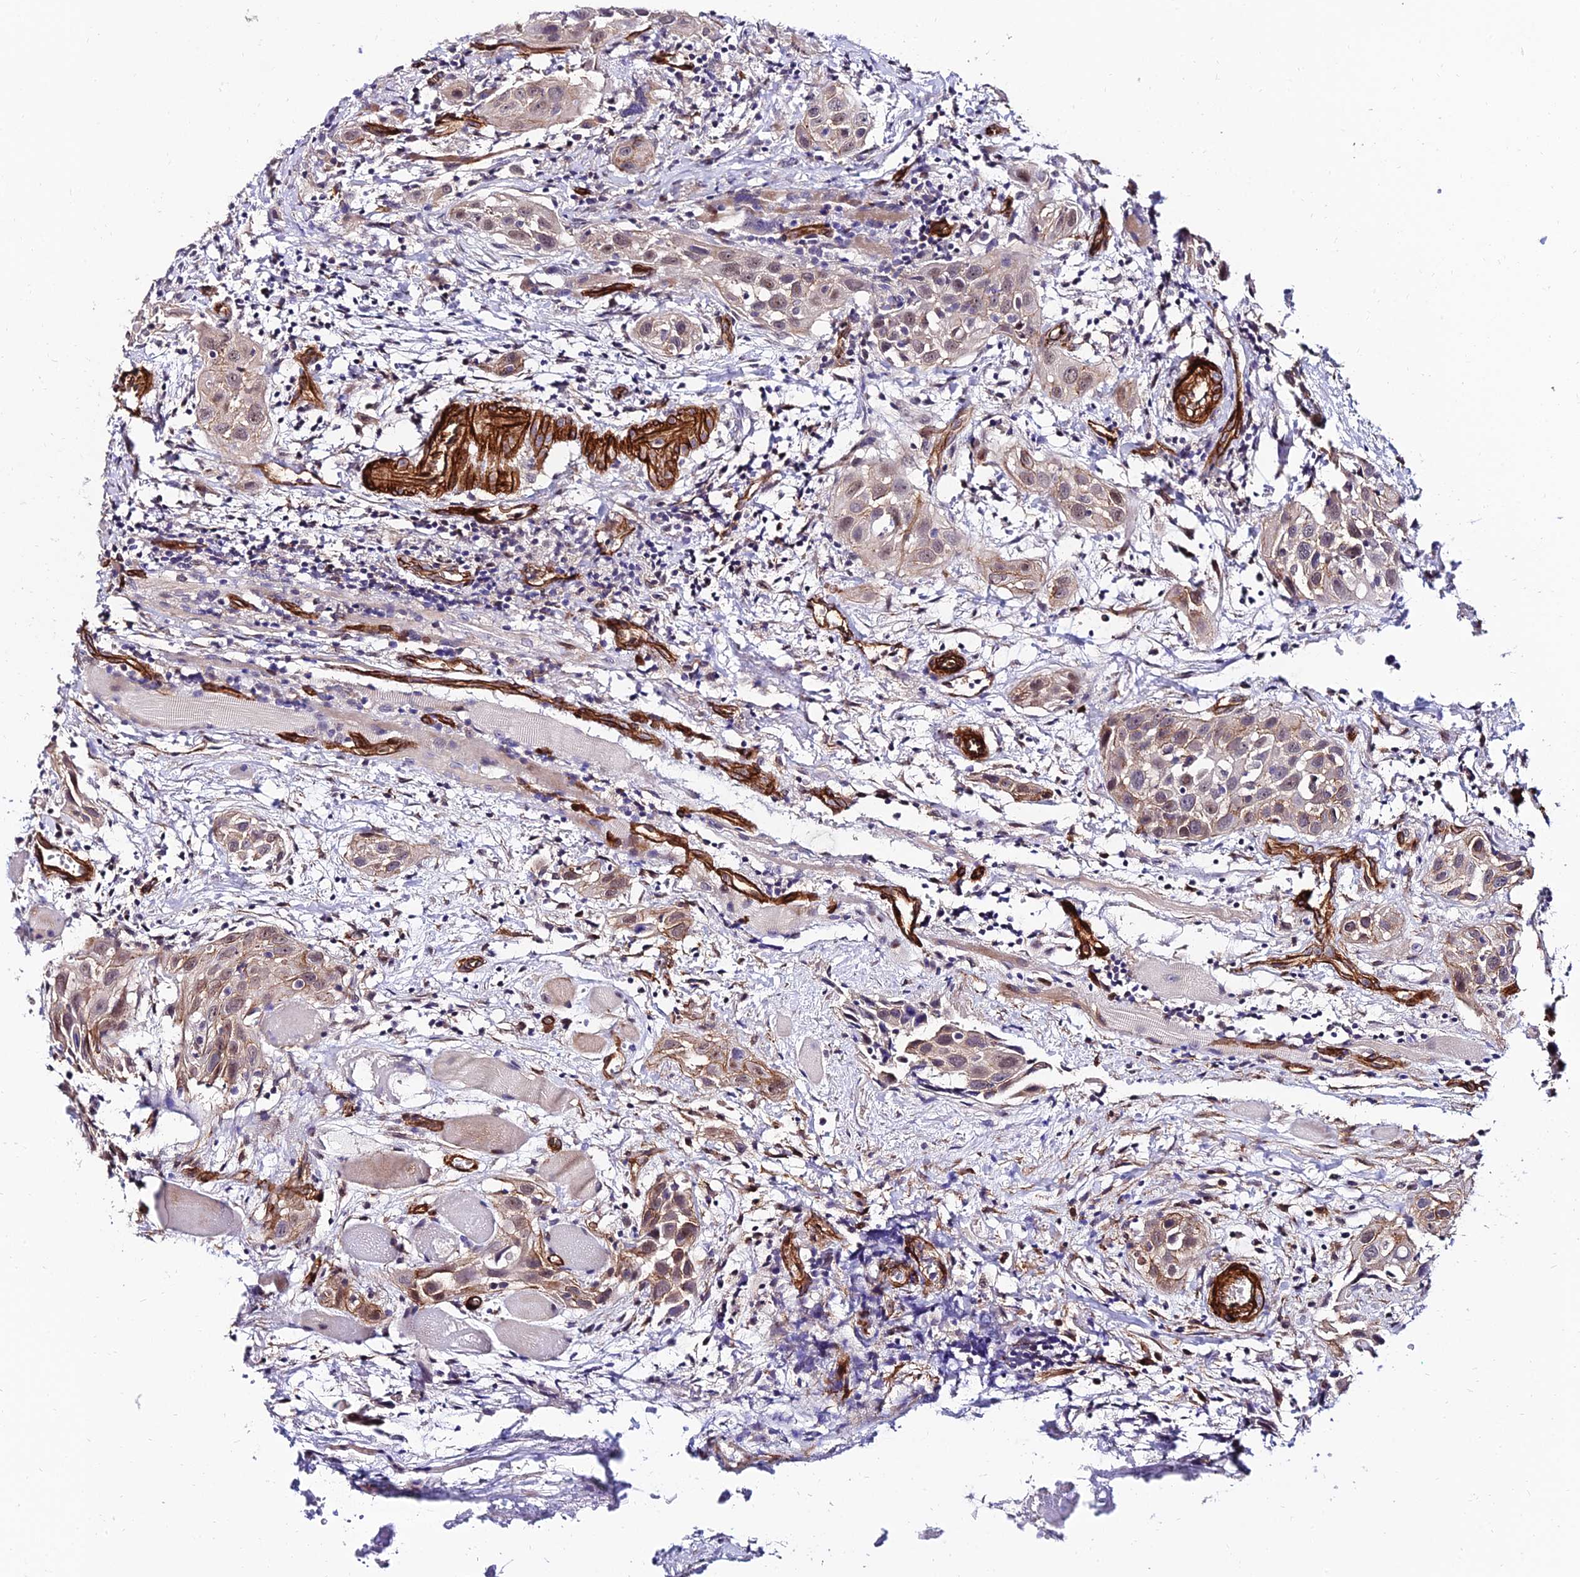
{"staining": {"intensity": "weak", "quantity": ">75%", "location": "cytoplasmic/membranous,nuclear"}, "tissue": "head and neck cancer", "cell_type": "Tumor cells", "image_type": "cancer", "snomed": [{"axis": "morphology", "description": "Squamous cell carcinoma, NOS"}, {"axis": "topography", "description": "Oral tissue"}, {"axis": "topography", "description": "Head-Neck"}], "caption": "Head and neck cancer (squamous cell carcinoma) stained for a protein demonstrates weak cytoplasmic/membranous and nuclear positivity in tumor cells. (brown staining indicates protein expression, while blue staining denotes nuclei).", "gene": "ALDH3B2", "patient": {"sex": "female", "age": 50}}